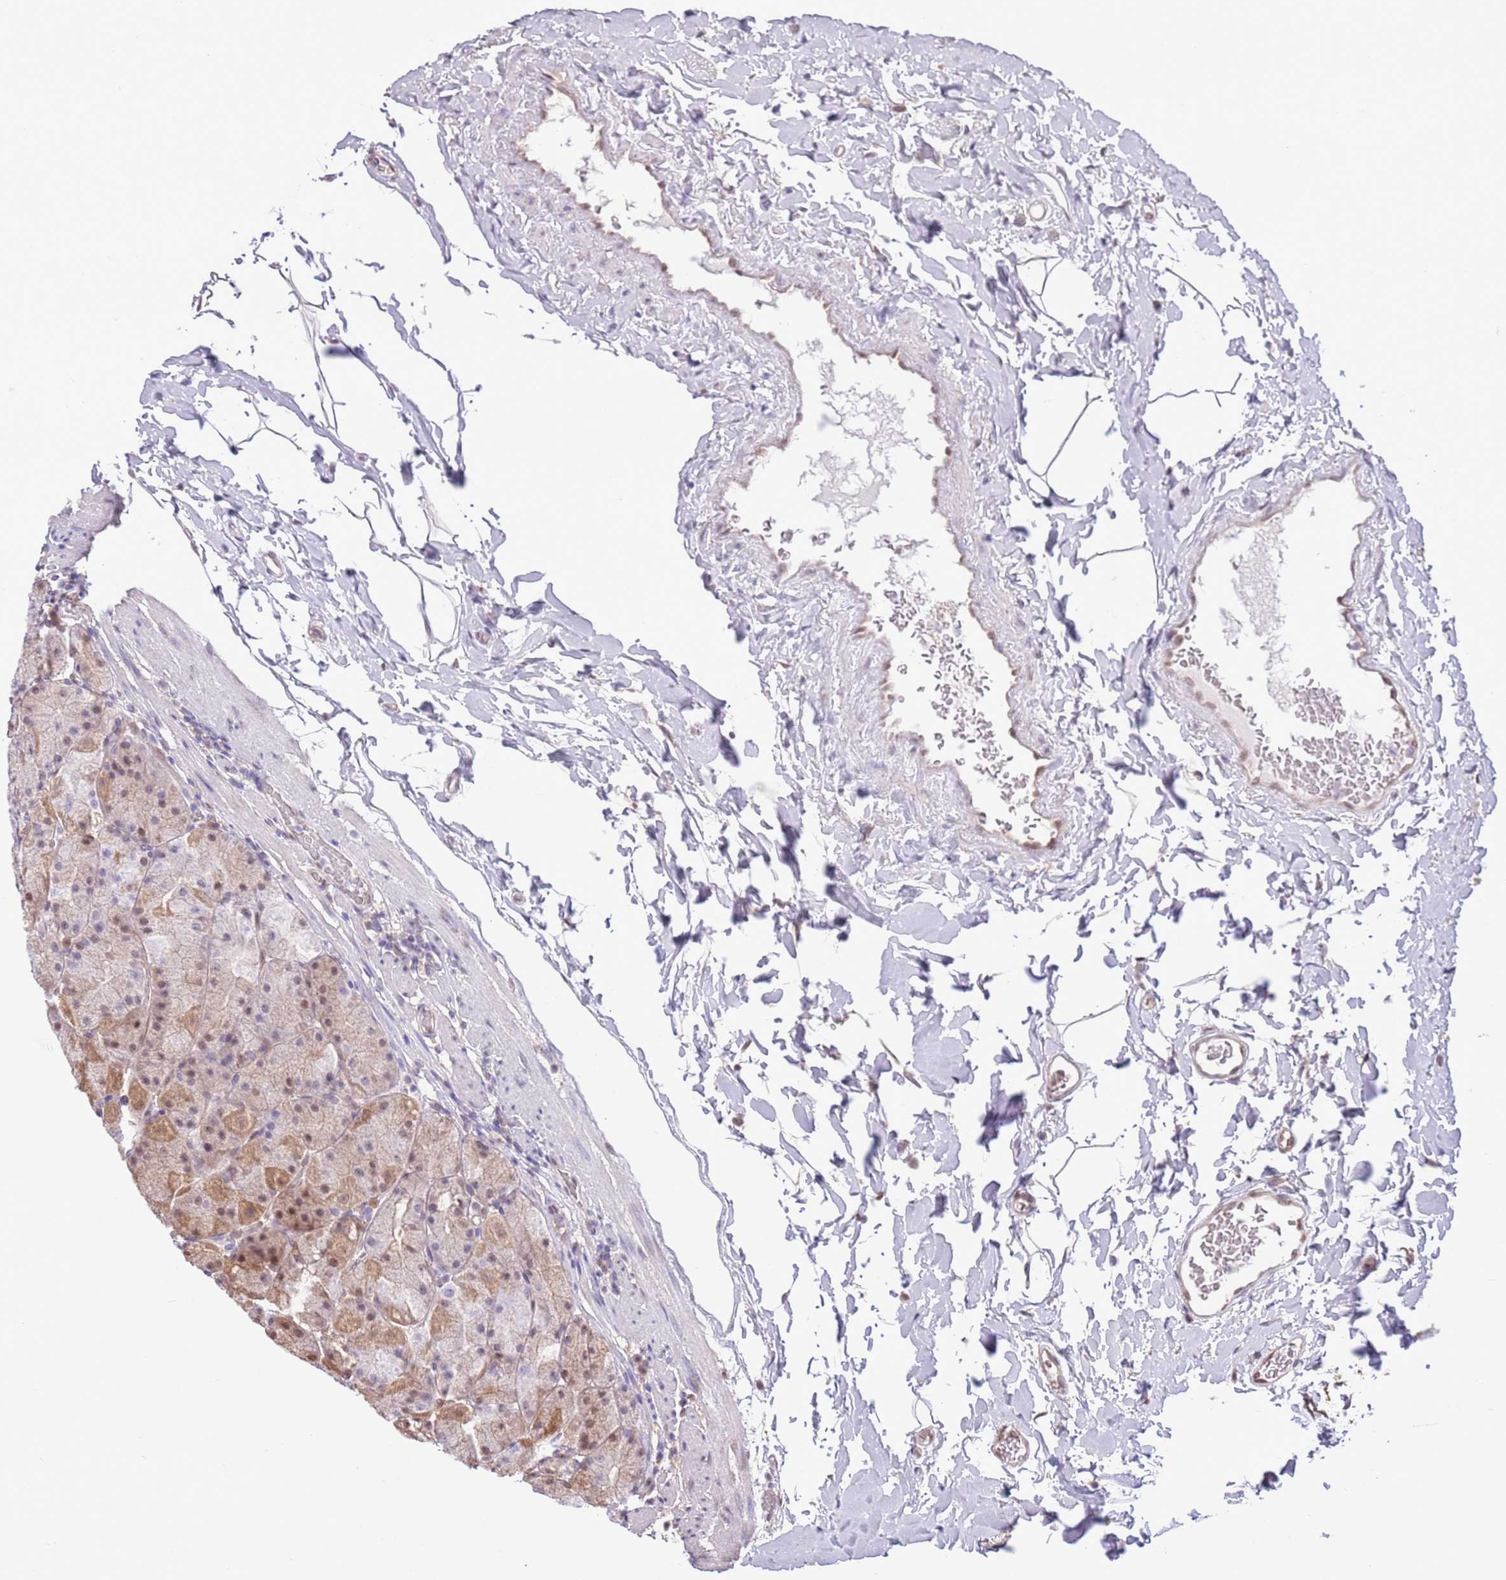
{"staining": {"intensity": "moderate", "quantity": "25%-75%", "location": "cytoplasmic/membranous,nuclear"}, "tissue": "stomach", "cell_type": "Glandular cells", "image_type": "normal", "snomed": [{"axis": "morphology", "description": "Normal tissue, NOS"}, {"axis": "topography", "description": "Stomach, upper"}, {"axis": "topography", "description": "Stomach, lower"}], "caption": "Immunohistochemistry of benign stomach exhibits medium levels of moderate cytoplasmic/membranous,nuclear staining in approximately 25%-75% of glandular cells.", "gene": "NSFL1C", "patient": {"sex": "male", "age": 67}}